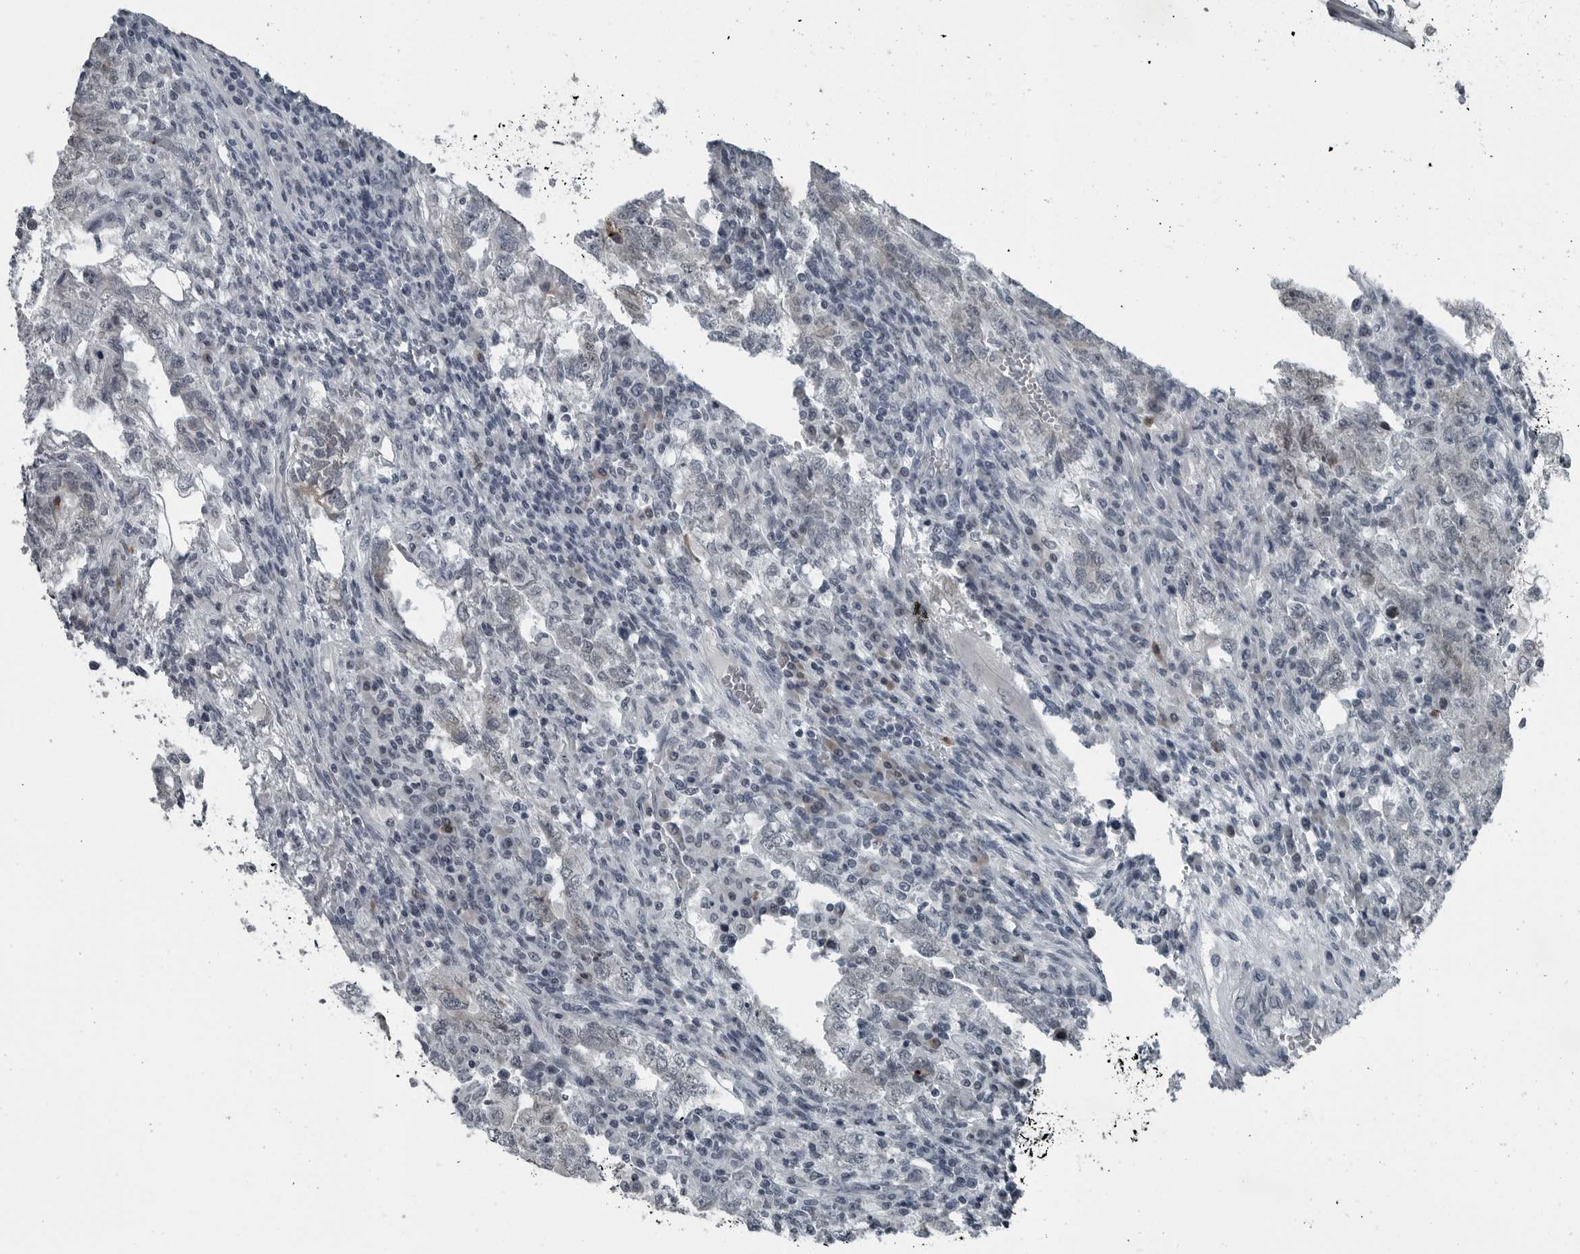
{"staining": {"intensity": "negative", "quantity": "none", "location": "none"}, "tissue": "testis cancer", "cell_type": "Tumor cells", "image_type": "cancer", "snomed": [{"axis": "morphology", "description": "Carcinoma, Embryonal, NOS"}, {"axis": "topography", "description": "Testis"}], "caption": "High power microscopy histopathology image of an IHC photomicrograph of testis cancer (embryonal carcinoma), revealing no significant expression in tumor cells.", "gene": "DNAAF11", "patient": {"sex": "male", "age": 36}}